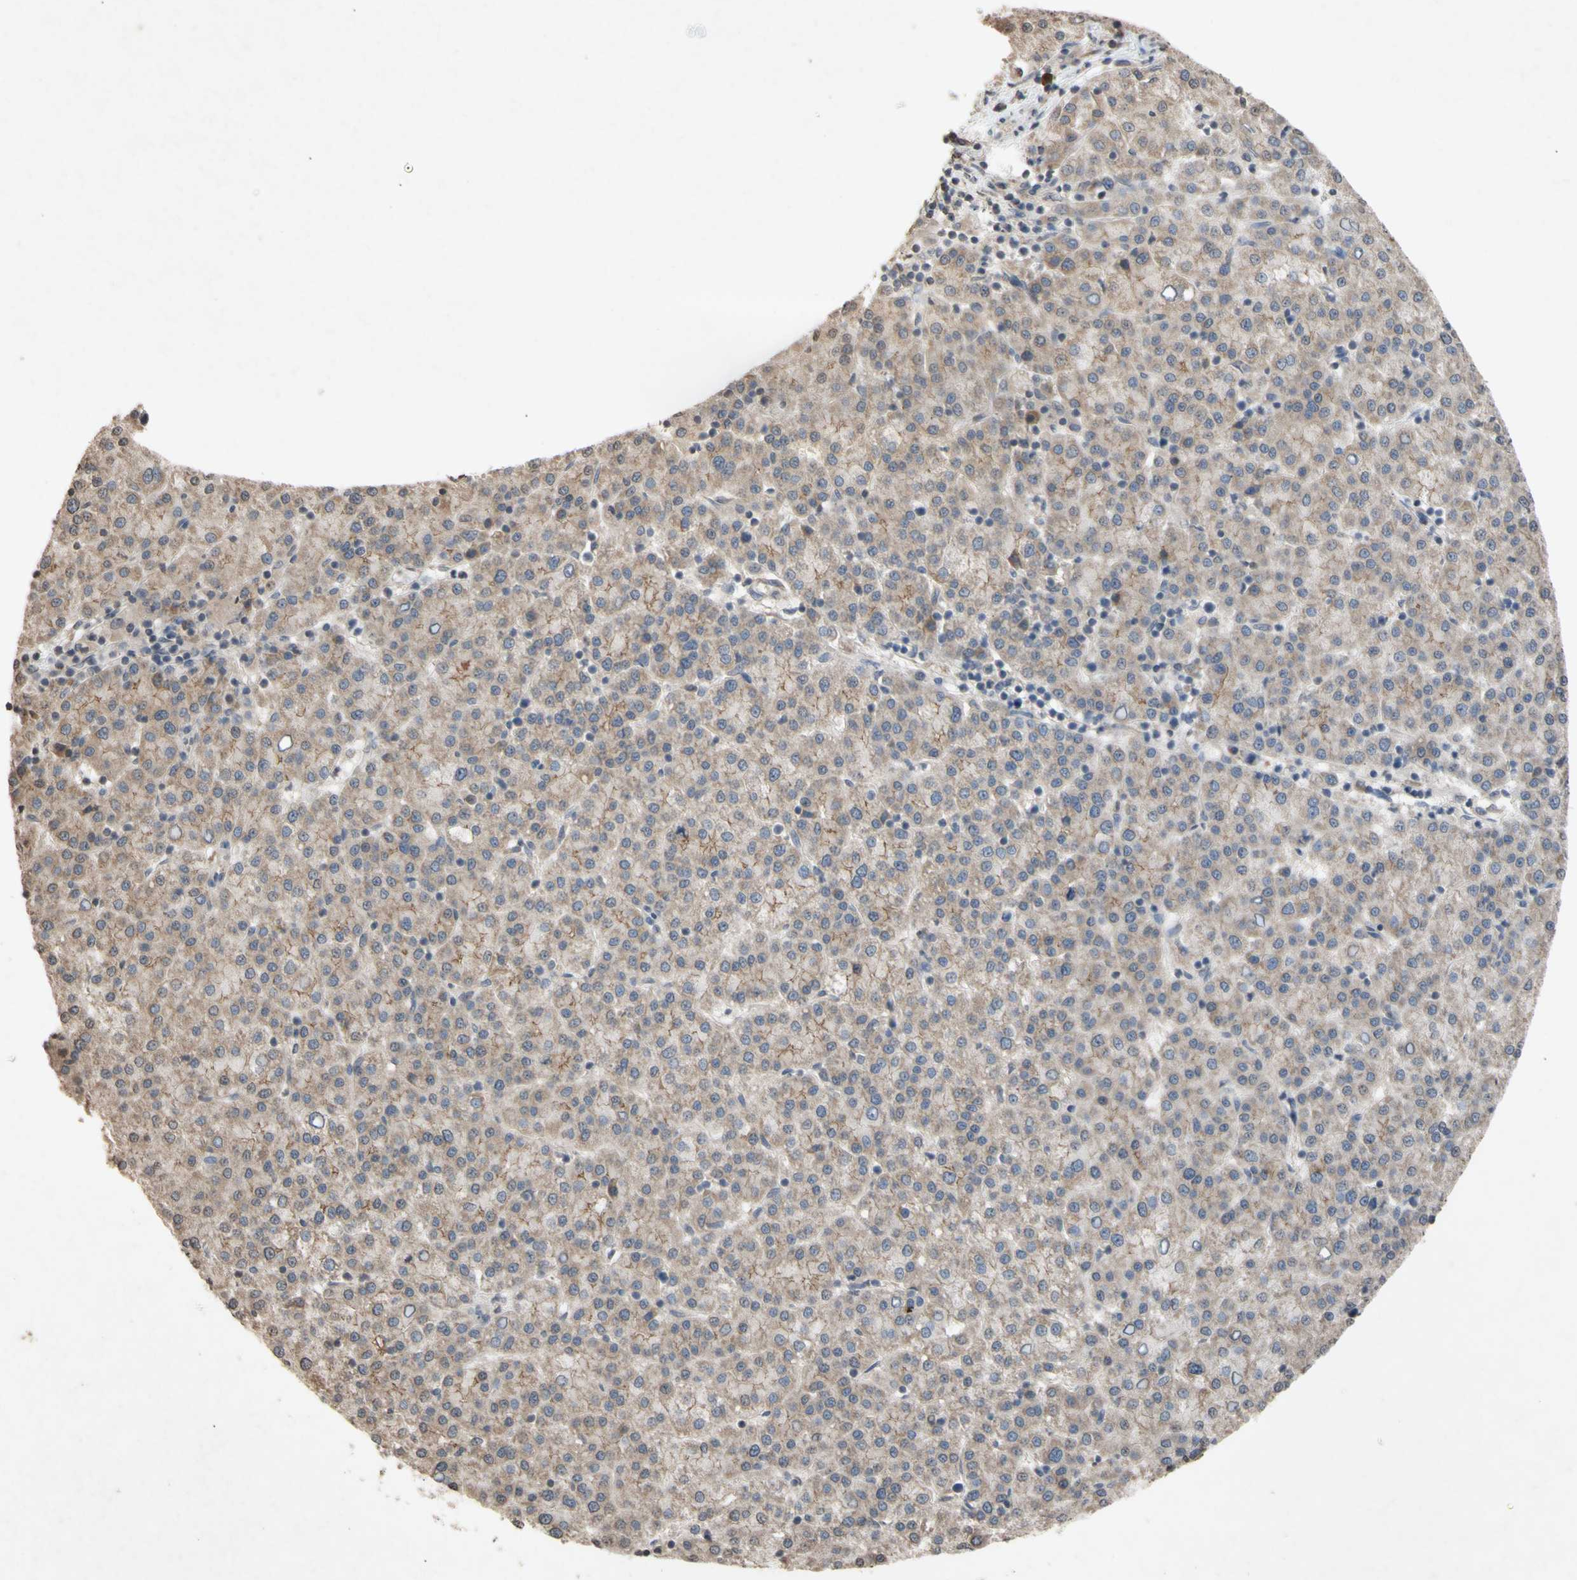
{"staining": {"intensity": "weak", "quantity": ">75%", "location": "cytoplasmic/membranous"}, "tissue": "liver cancer", "cell_type": "Tumor cells", "image_type": "cancer", "snomed": [{"axis": "morphology", "description": "Carcinoma, Hepatocellular, NOS"}, {"axis": "topography", "description": "Liver"}], "caption": "This micrograph shows immunohistochemistry (IHC) staining of liver cancer (hepatocellular carcinoma), with low weak cytoplasmic/membranous staining in about >75% of tumor cells.", "gene": "NECTIN3", "patient": {"sex": "female", "age": 58}}